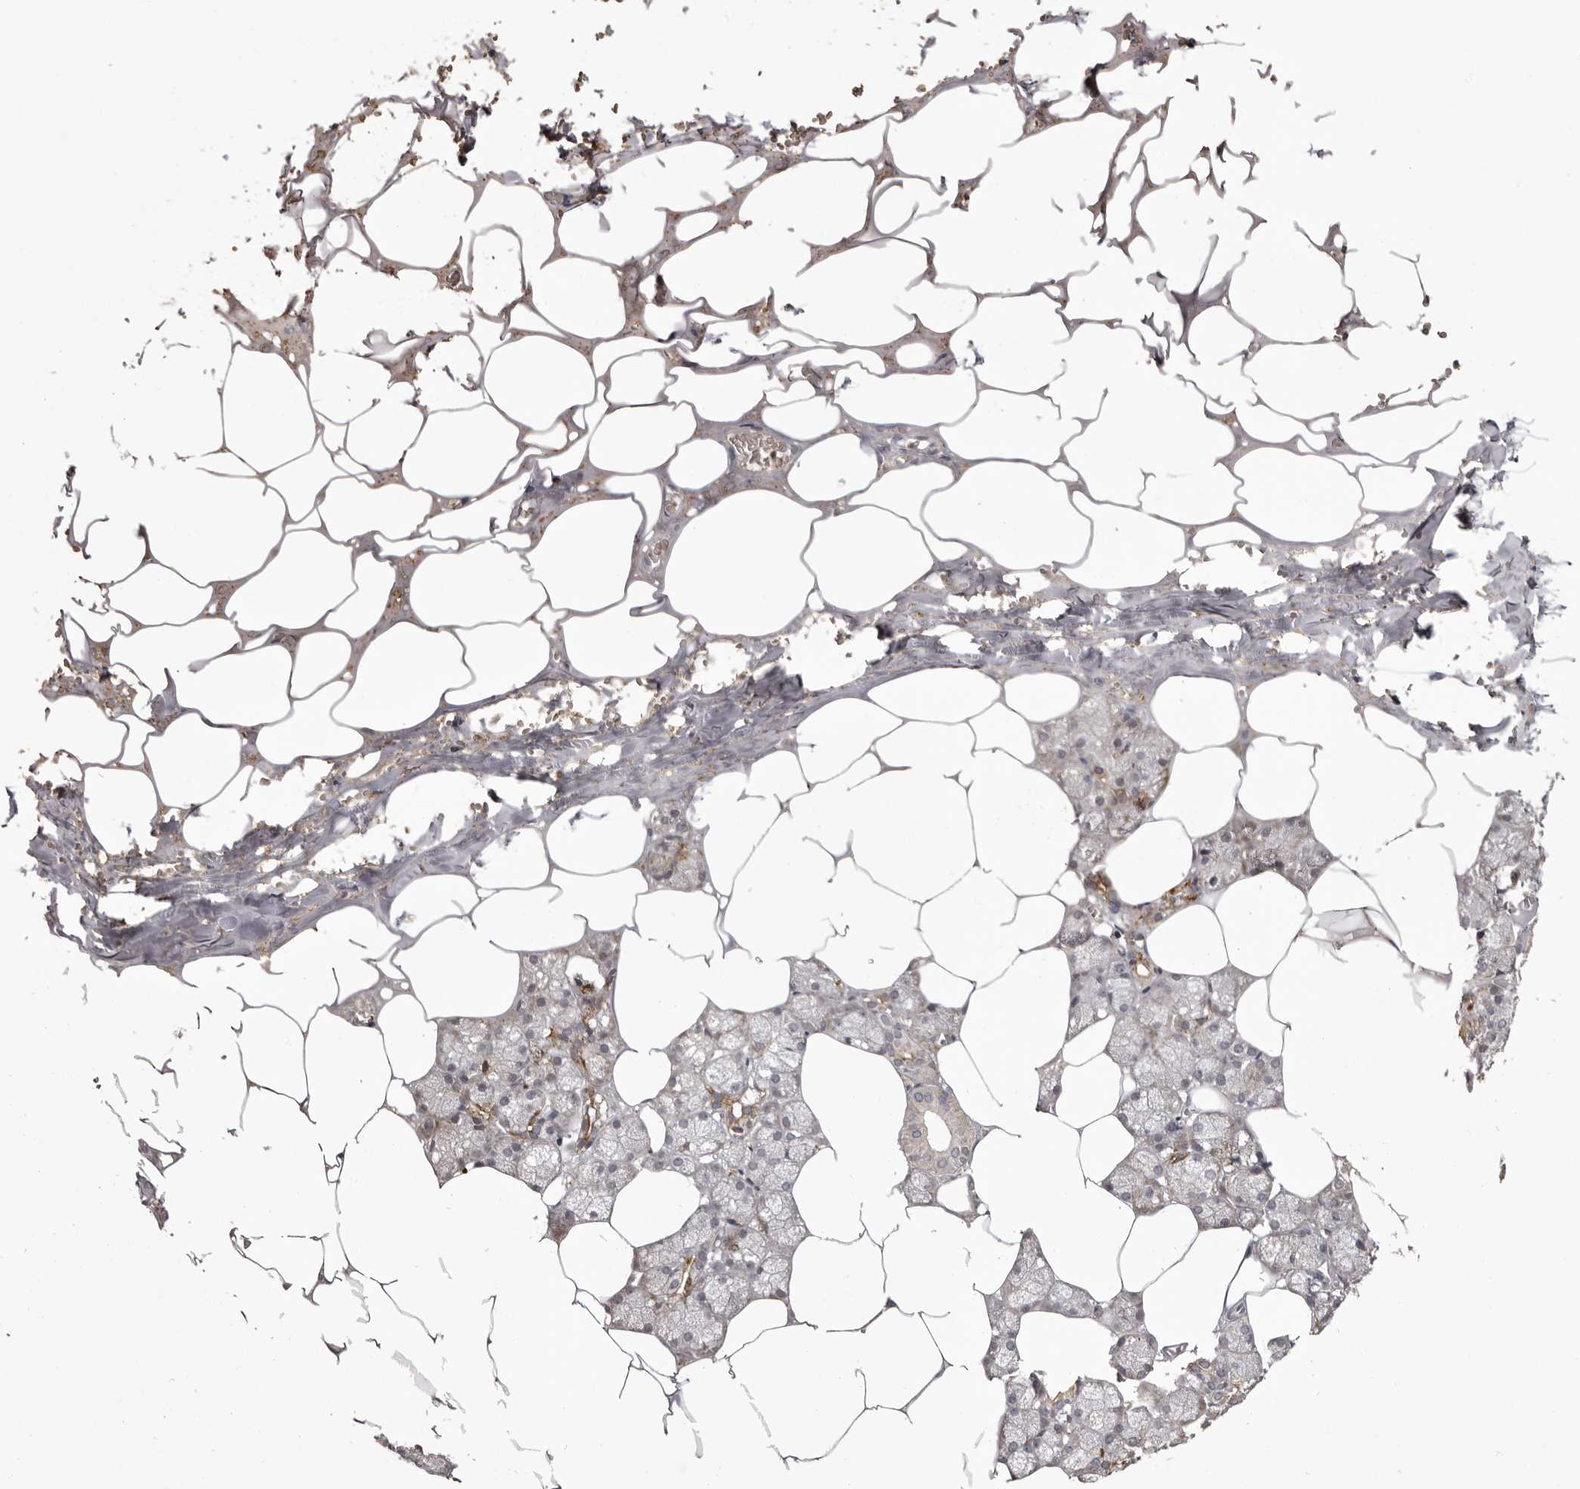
{"staining": {"intensity": "moderate", "quantity": "<25%", "location": "cytoplasmic/membranous"}, "tissue": "salivary gland", "cell_type": "Glandular cells", "image_type": "normal", "snomed": [{"axis": "morphology", "description": "Normal tissue, NOS"}, {"axis": "topography", "description": "Salivary gland"}], "caption": "Immunohistochemical staining of normal salivary gland reveals moderate cytoplasmic/membranous protein expression in approximately <25% of glandular cells. The protein of interest is stained brown, and the nuclei are stained in blue (DAB IHC with brightfield microscopy, high magnification).", "gene": "PIGX", "patient": {"sex": "male", "age": 62}}